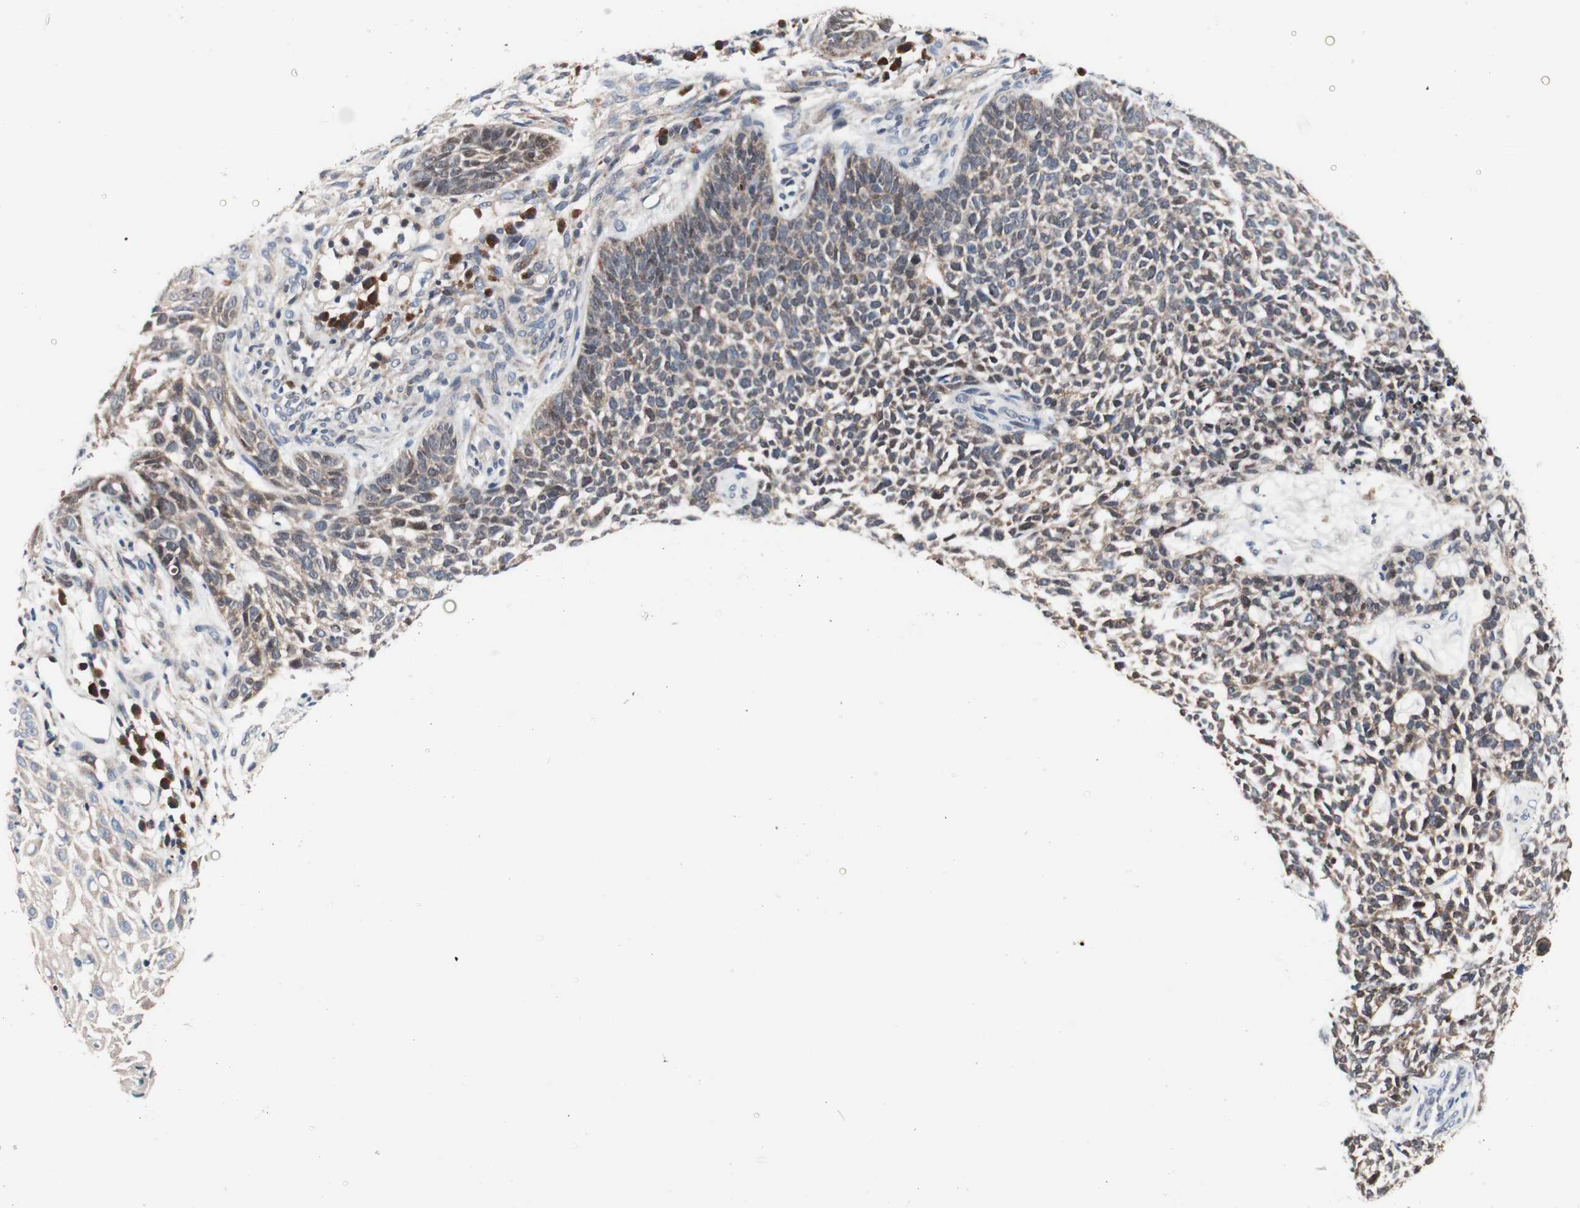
{"staining": {"intensity": "weak", "quantity": ">75%", "location": "cytoplasmic/membranous"}, "tissue": "skin cancer", "cell_type": "Tumor cells", "image_type": "cancer", "snomed": [{"axis": "morphology", "description": "Basal cell carcinoma"}, {"axis": "topography", "description": "Skin"}], "caption": "IHC staining of skin basal cell carcinoma, which exhibits low levels of weak cytoplasmic/membranous staining in approximately >75% of tumor cells indicating weak cytoplasmic/membranous protein expression. The staining was performed using DAB (brown) for protein detection and nuclei were counterstained in hematoxylin (blue).", "gene": "PRDX2", "patient": {"sex": "female", "age": 84}}